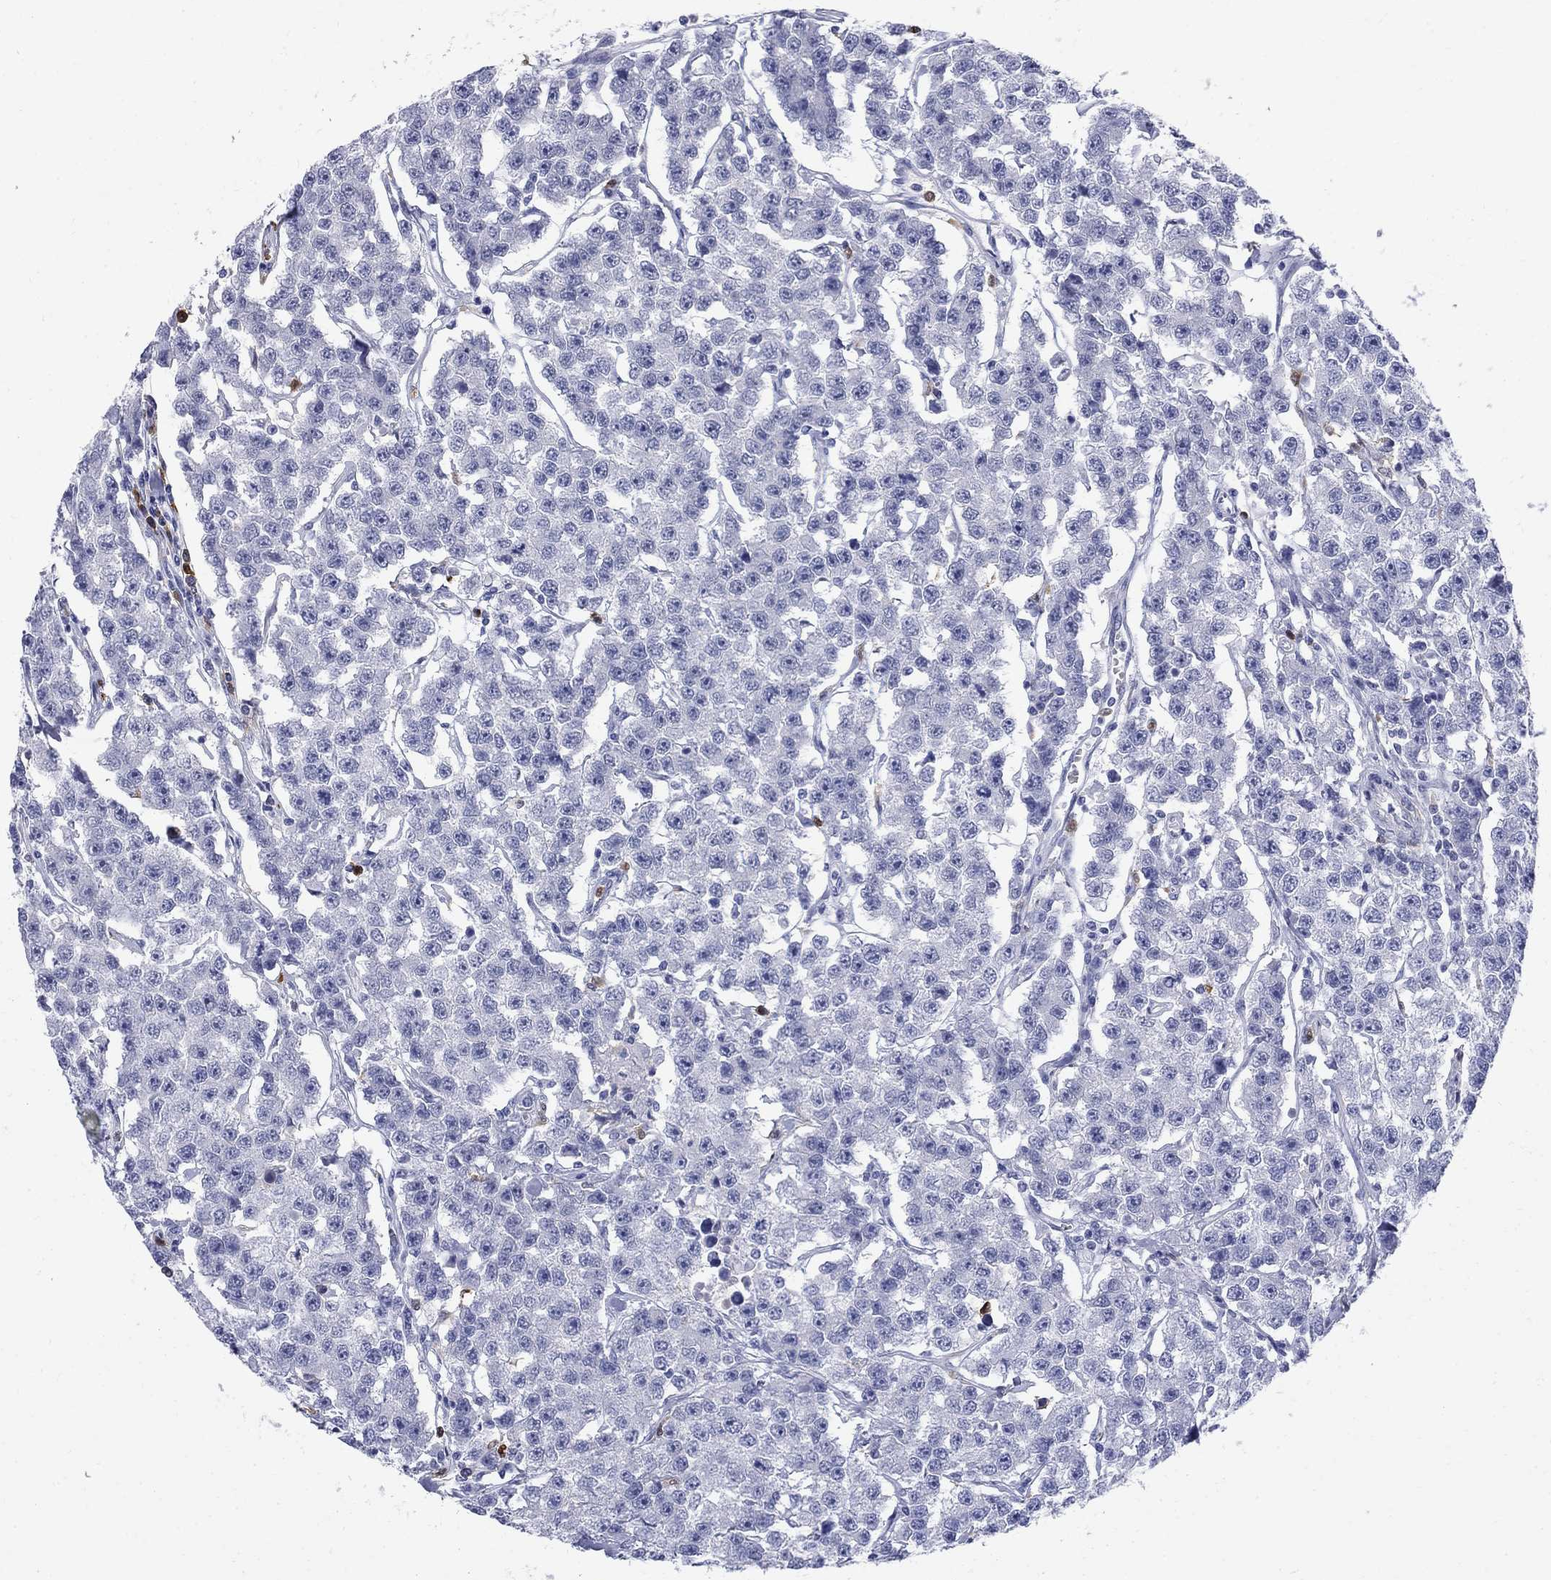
{"staining": {"intensity": "negative", "quantity": "none", "location": "none"}, "tissue": "testis cancer", "cell_type": "Tumor cells", "image_type": "cancer", "snomed": [{"axis": "morphology", "description": "Seminoma, NOS"}, {"axis": "topography", "description": "Testis"}], "caption": "Testis cancer (seminoma) was stained to show a protein in brown. There is no significant positivity in tumor cells. (DAB immunohistochemistry (IHC), high magnification).", "gene": "SERPINB2", "patient": {"sex": "male", "age": 59}}